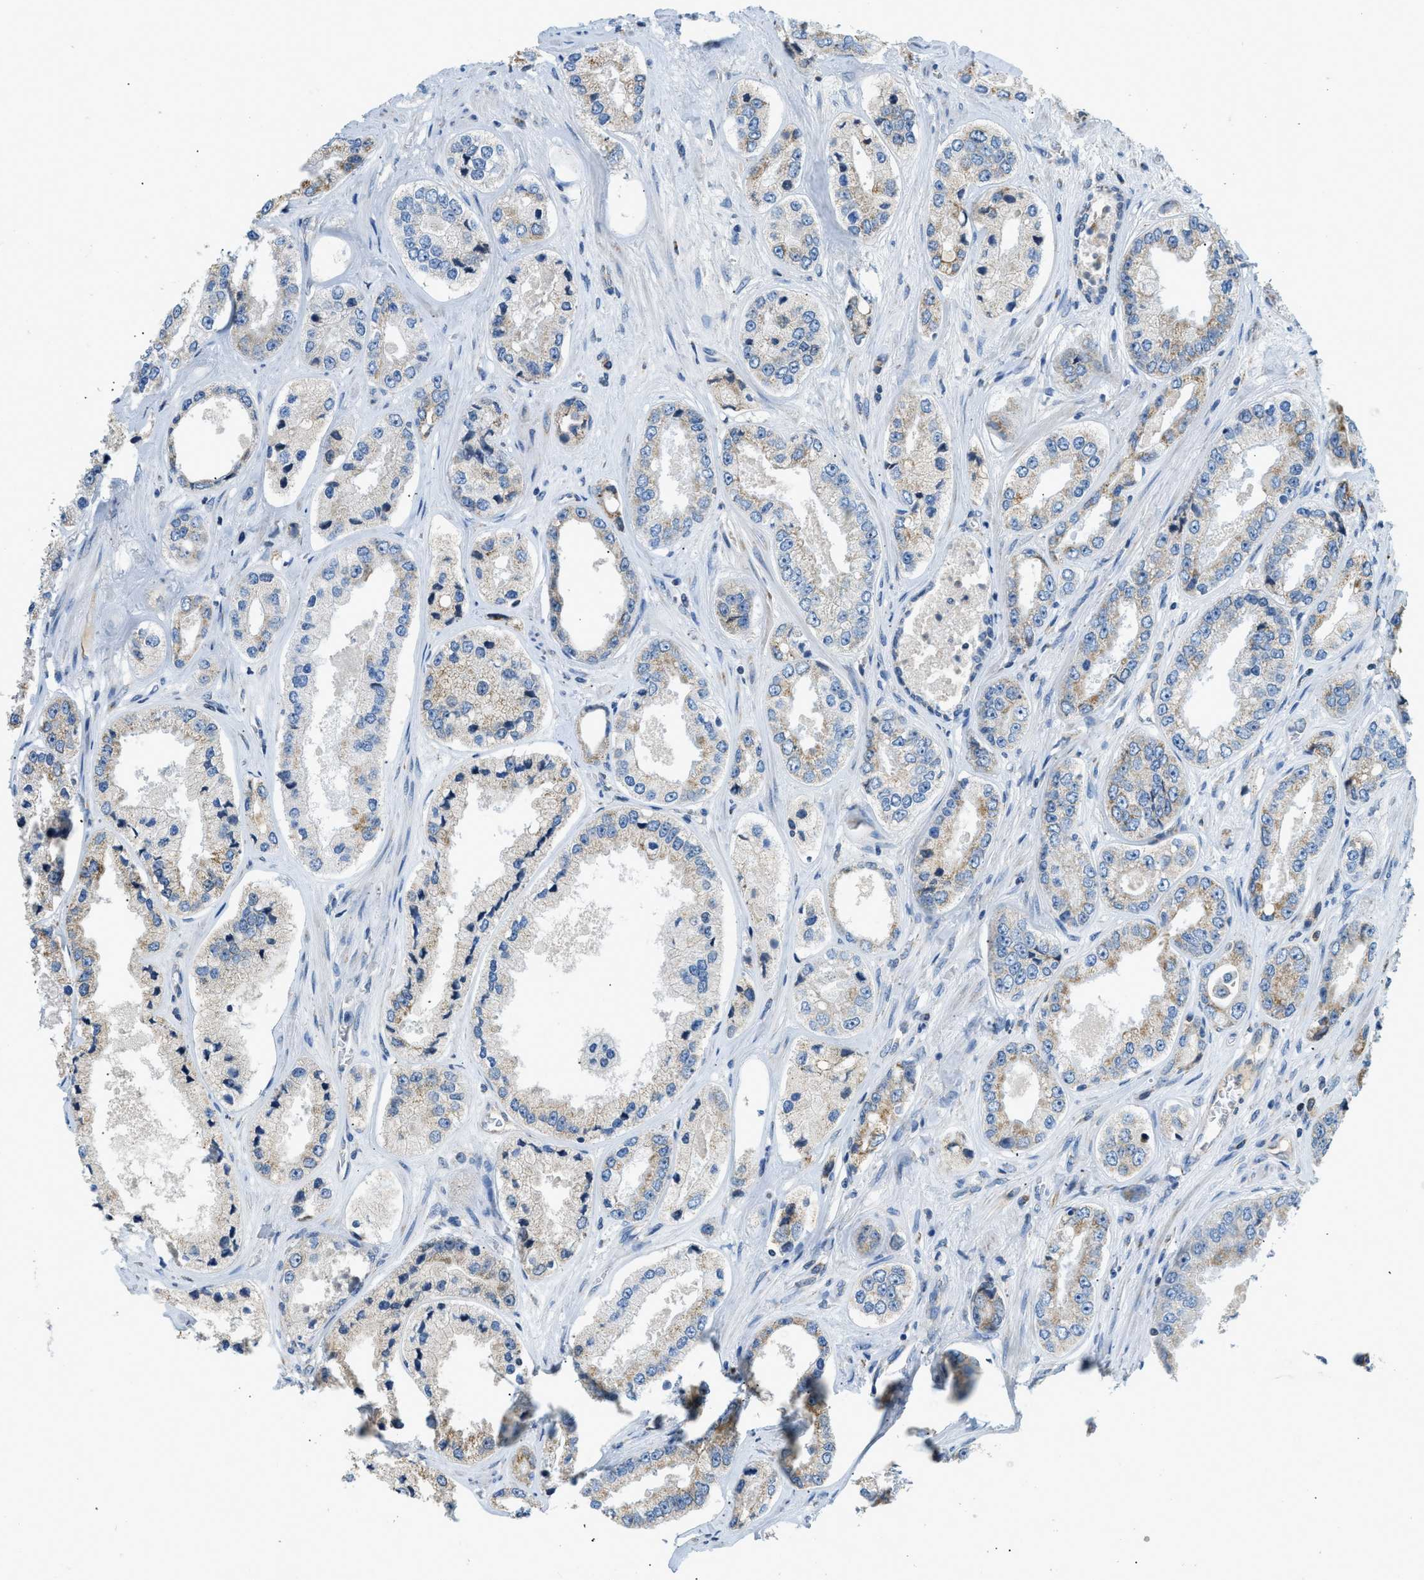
{"staining": {"intensity": "moderate", "quantity": "25%-75%", "location": "cytoplasmic/membranous"}, "tissue": "prostate cancer", "cell_type": "Tumor cells", "image_type": "cancer", "snomed": [{"axis": "morphology", "description": "Adenocarcinoma, High grade"}, {"axis": "topography", "description": "Prostate"}], "caption": "Human prostate cancer (adenocarcinoma (high-grade)) stained with a protein marker shows moderate staining in tumor cells.", "gene": "ACADVL", "patient": {"sex": "male", "age": 61}}